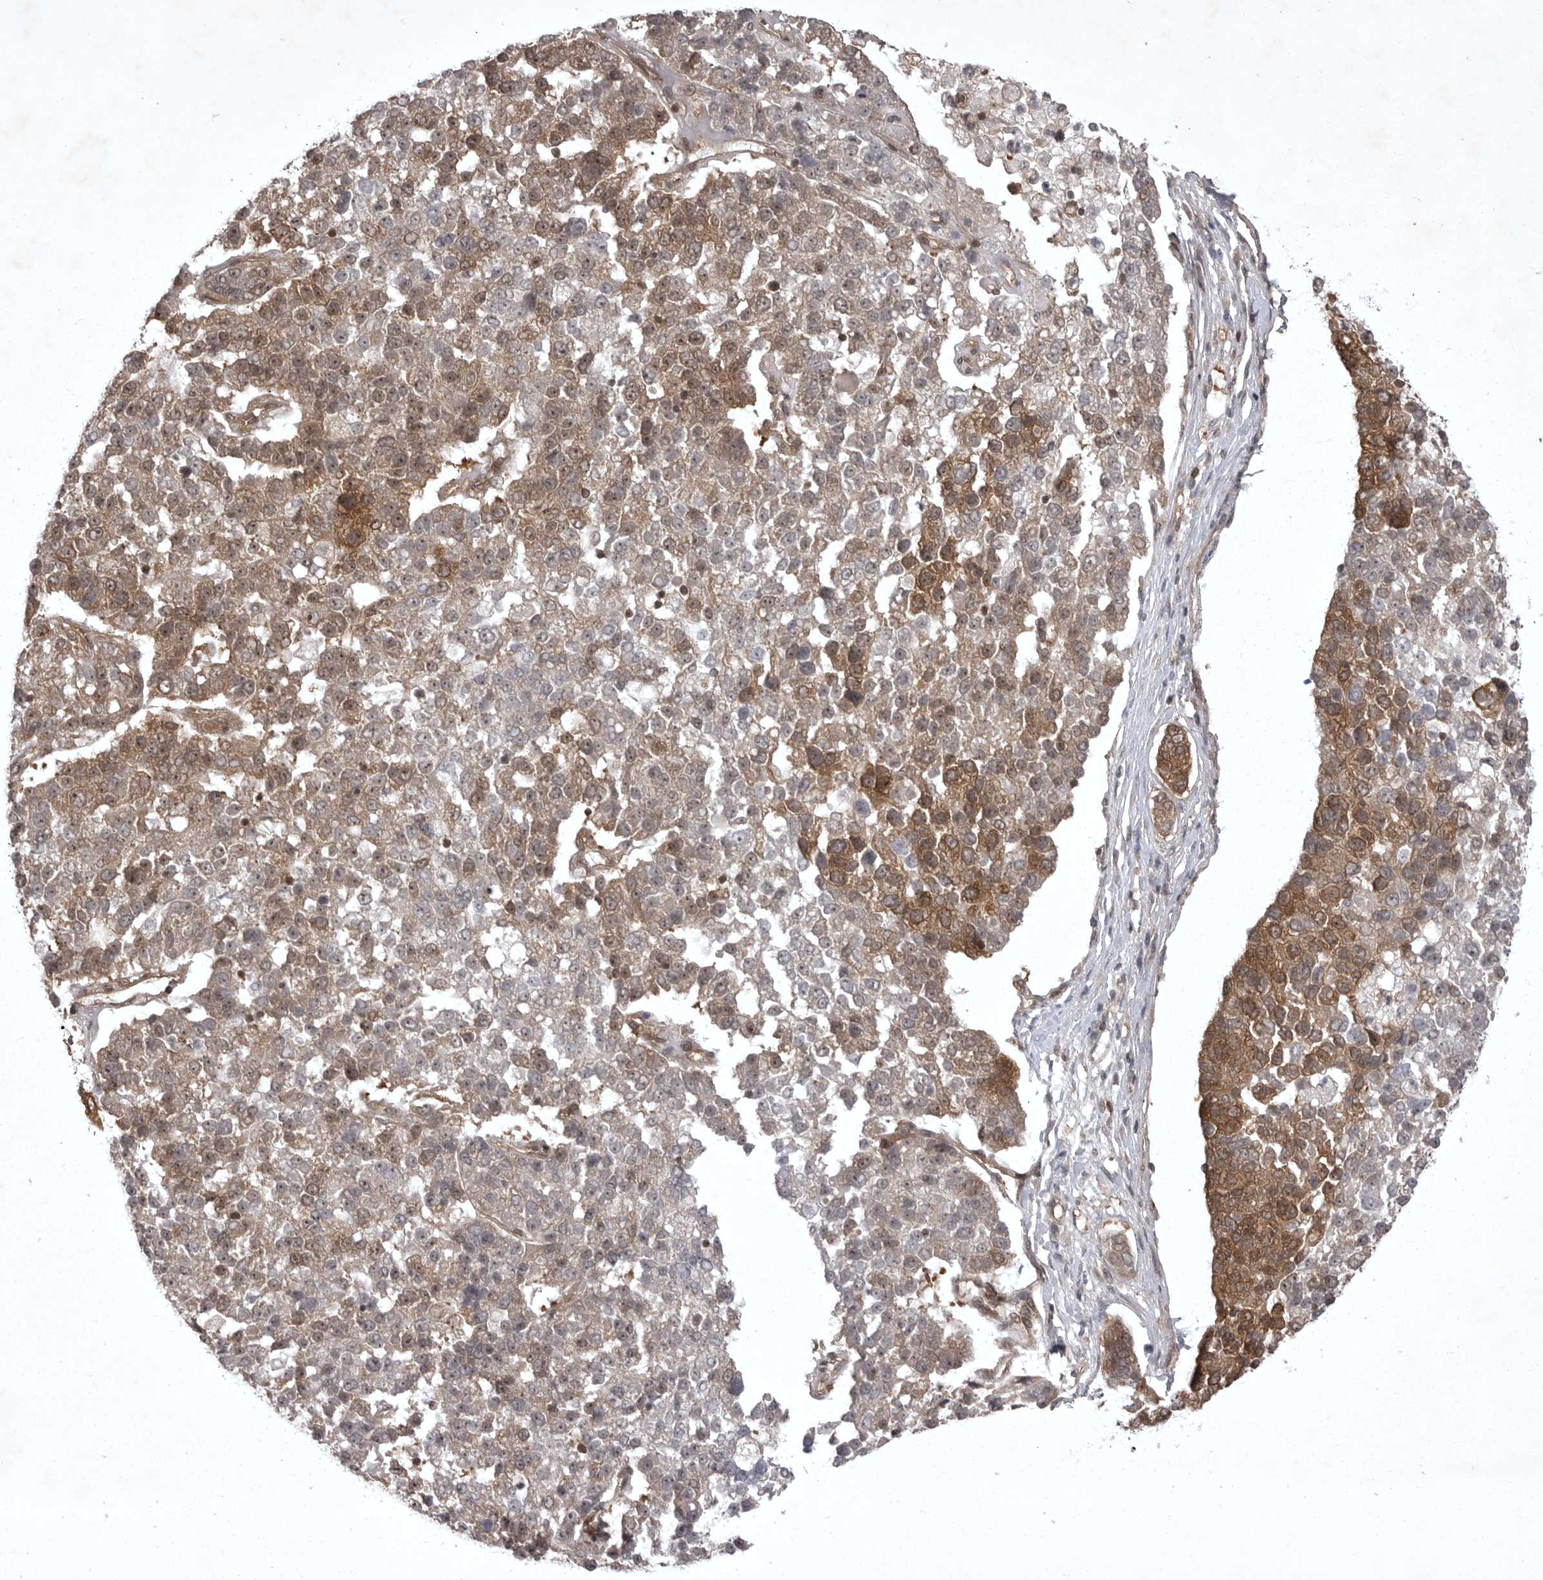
{"staining": {"intensity": "moderate", "quantity": "25%-75%", "location": "cytoplasmic/membranous,nuclear"}, "tissue": "pancreatic cancer", "cell_type": "Tumor cells", "image_type": "cancer", "snomed": [{"axis": "morphology", "description": "Adenocarcinoma, NOS"}, {"axis": "topography", "description": "Pancreas"}], "caption": "Immunohistochemical staining of human adenocarcinoma (pancreatic) demonstrates moderate cytoplasmic/membranous and nuclear protein expression in about 25%-75% of tumor cells.", "gene": "STK24", "patient": {"sex": "female", "age": 61}}